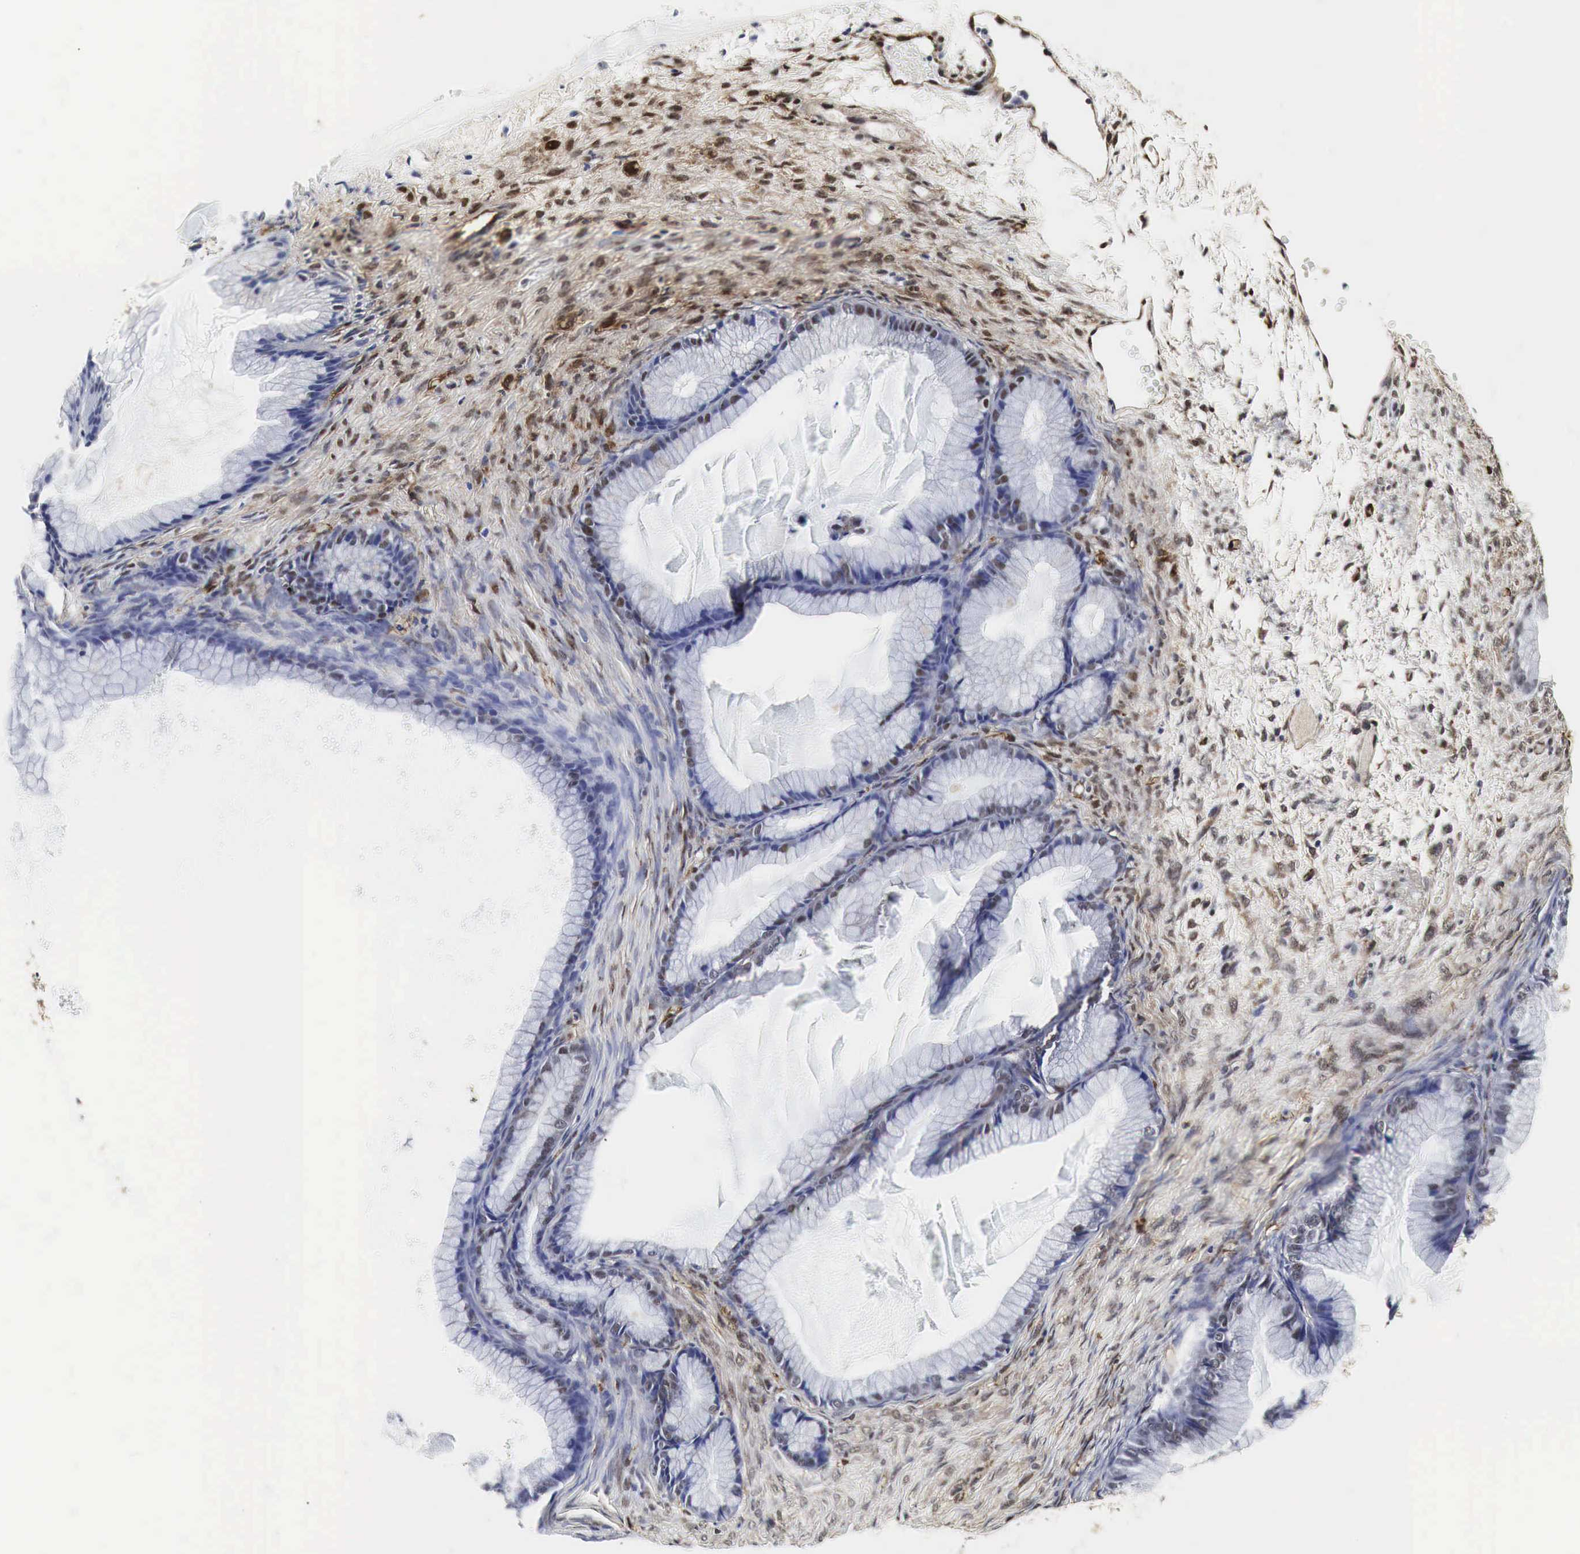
{"staining": {"intensity": "negative", "quantity": "none", "location": "none"}, "tissue": "ovarian cancer", "cell_type": "Tumor cells", "image_type": "cancer", "snomed": [{"axis": "morphology", "description": "Cystadenocarcinoma, mucinous, NOS"}, {"axis": "topography", "description": "Ovary"}], "caption": "Image shows no protein staining in tumor cells of ovarian cancer tissue.", "gene": "SPIN1", "patient": {"sex": "female", "age": 41}}